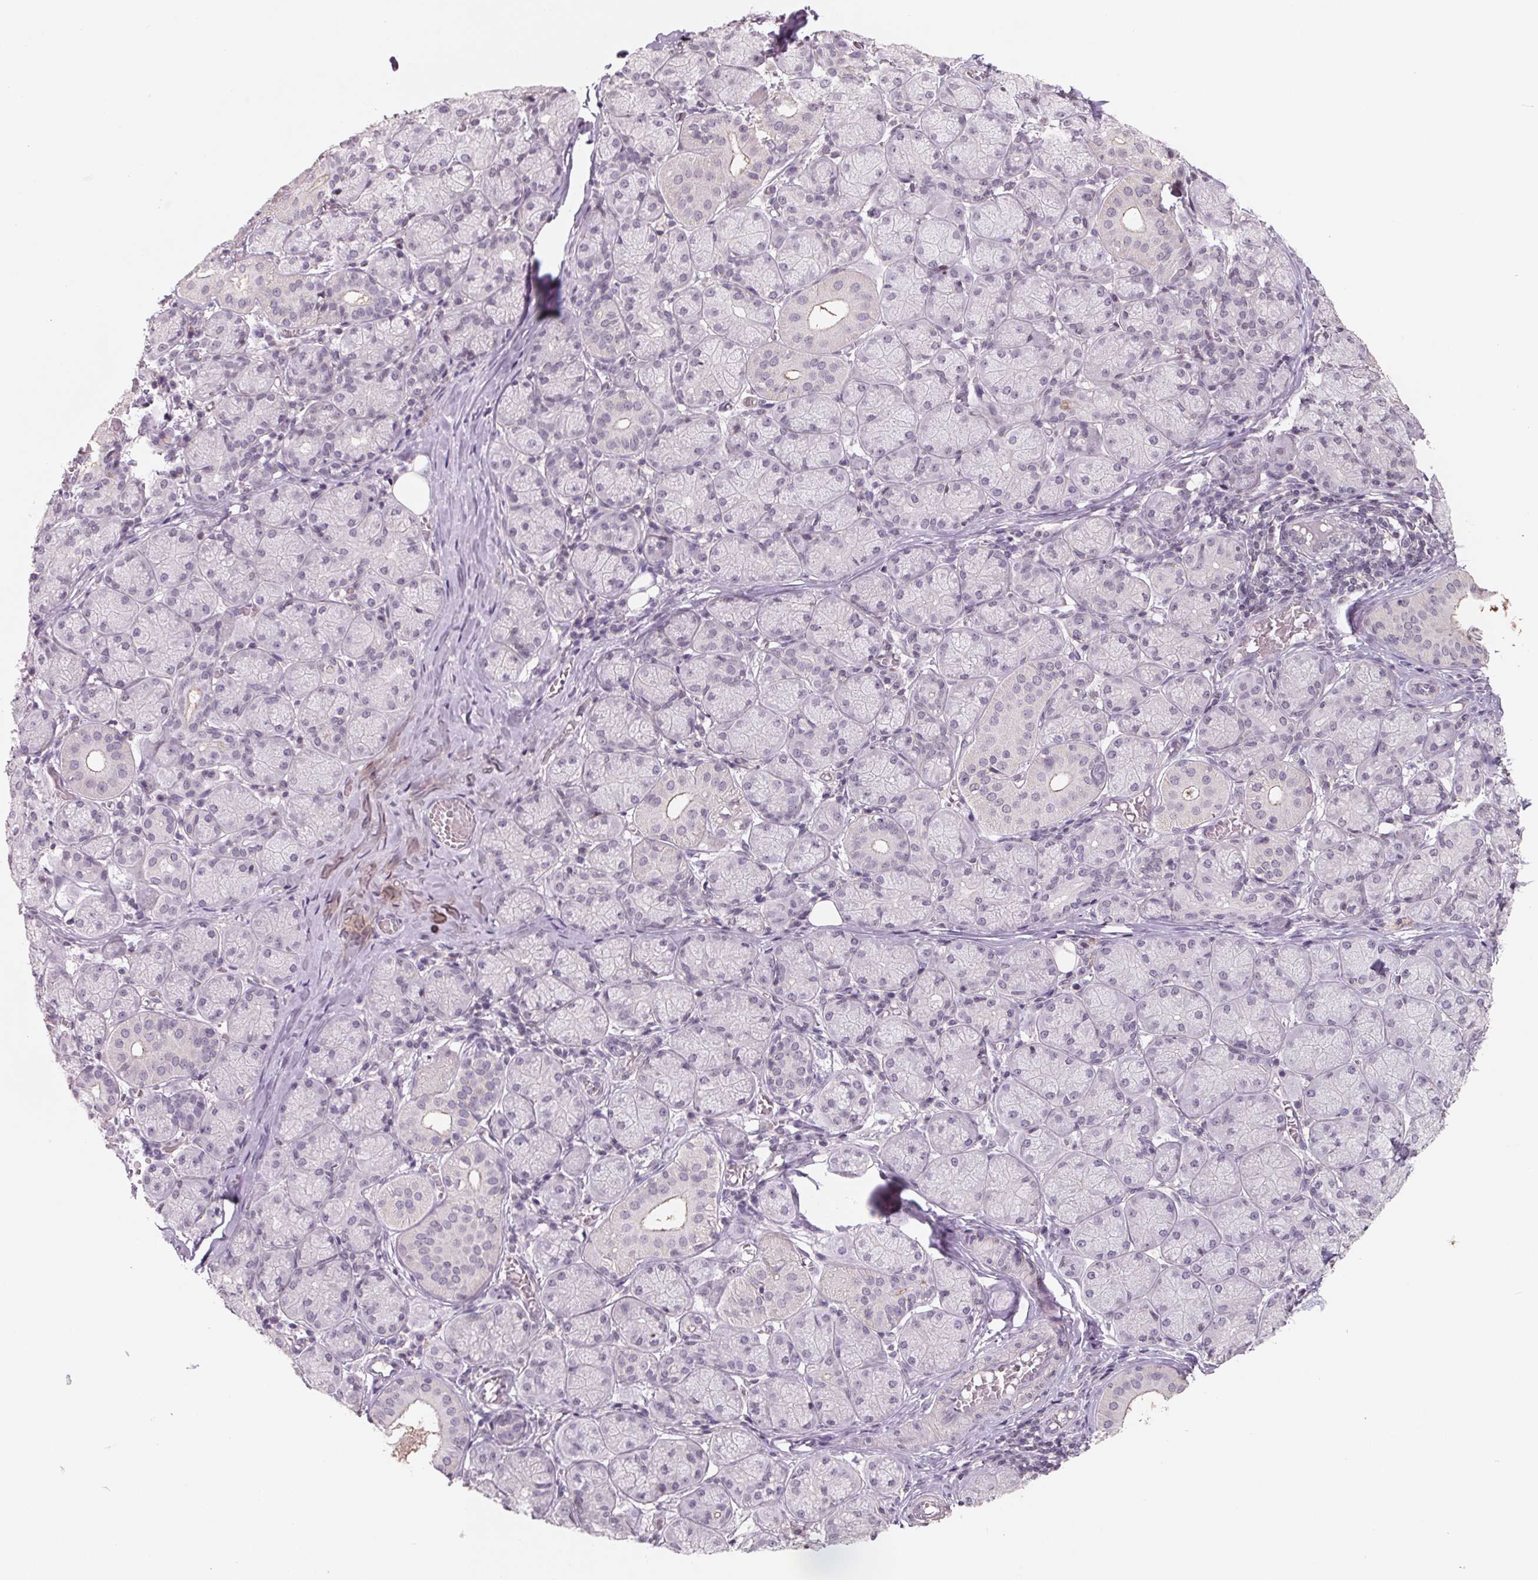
{"staining": {"intensity": "negative", "quantity": "none", "location": "none"}, "tissue": "salivary gland", "cell_type": "Glandular cells", "image_type": "normal", "snomed": [{"axis": "morphology", "description": "Normal tissue, NOS"}, {"axis": "topography", "description": "Salivary gland"}, {"axis": "topography", "description": "Peripheral nerve tissue"}], "caption": "Immunohistochemistry (IHC) histopathology image of normal salivary gland: human salivary gland stained with DAB (3,3'-diaminobenzidine) exhibits no significant protein staining in glandular cells.", "gene": "FTCD", "patient": {"sex": "female", "age": 24}}